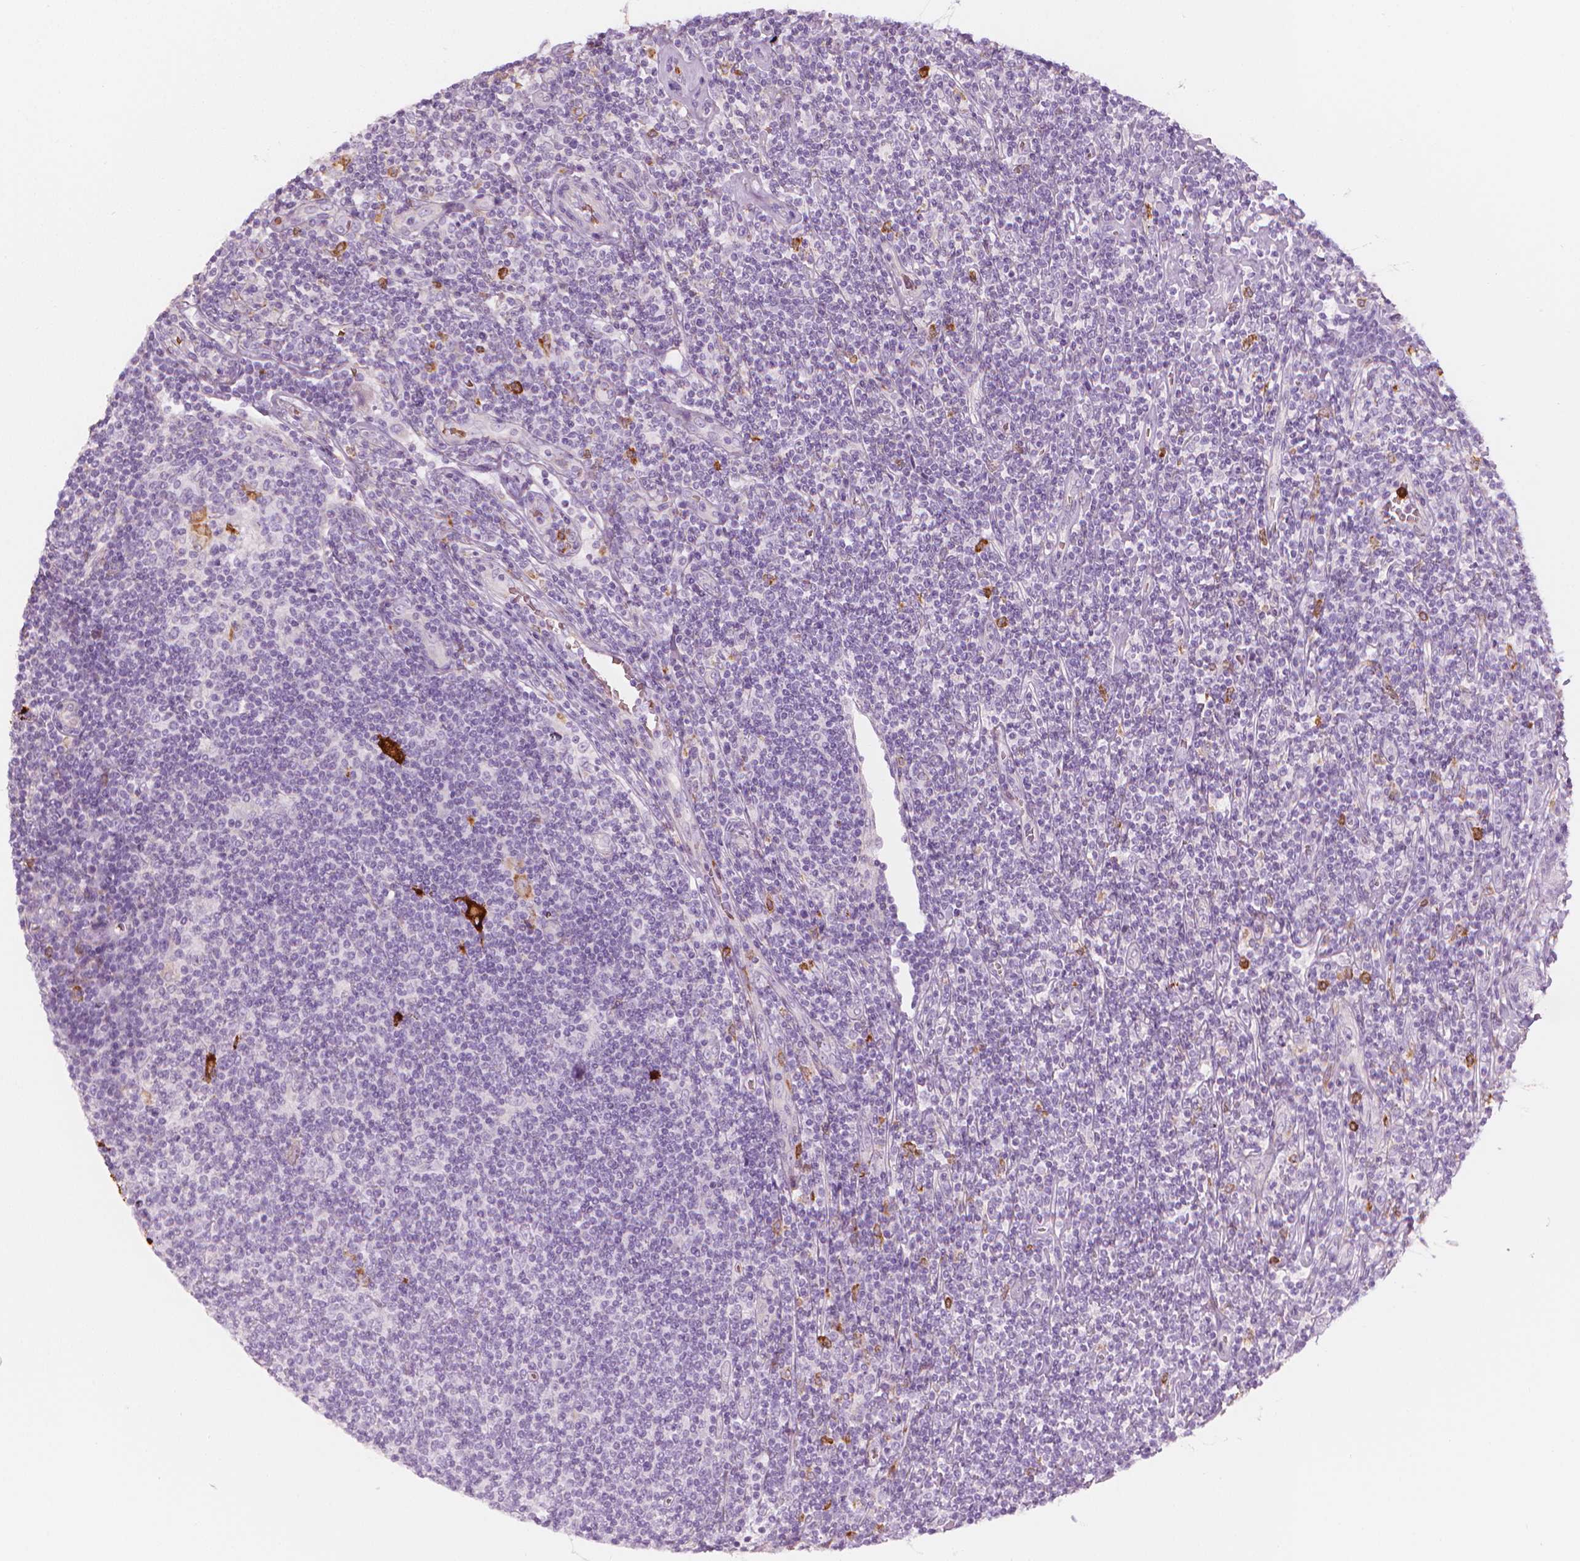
{"staining": {"intensity": "negative", "quantity": "none", "location": "none"}, "tissue": "lymphoma", "cell_type": "Tumor cells", "image_type": "cancer", "snomed": [{"axis": "morphology", "description": "Hodgkin's disease, NOS"}, {"axis": "topography", "description": "Lymph node"}], "caption": "Immunohistochemistry (IHC) histopathology image of neoplastic tissue: human Hodgkin's disease stained with DAB demonstrates no significant protein expression in tumor cells.", "gene": "CES1", "patient": {"sex": "male", "age": 40}}